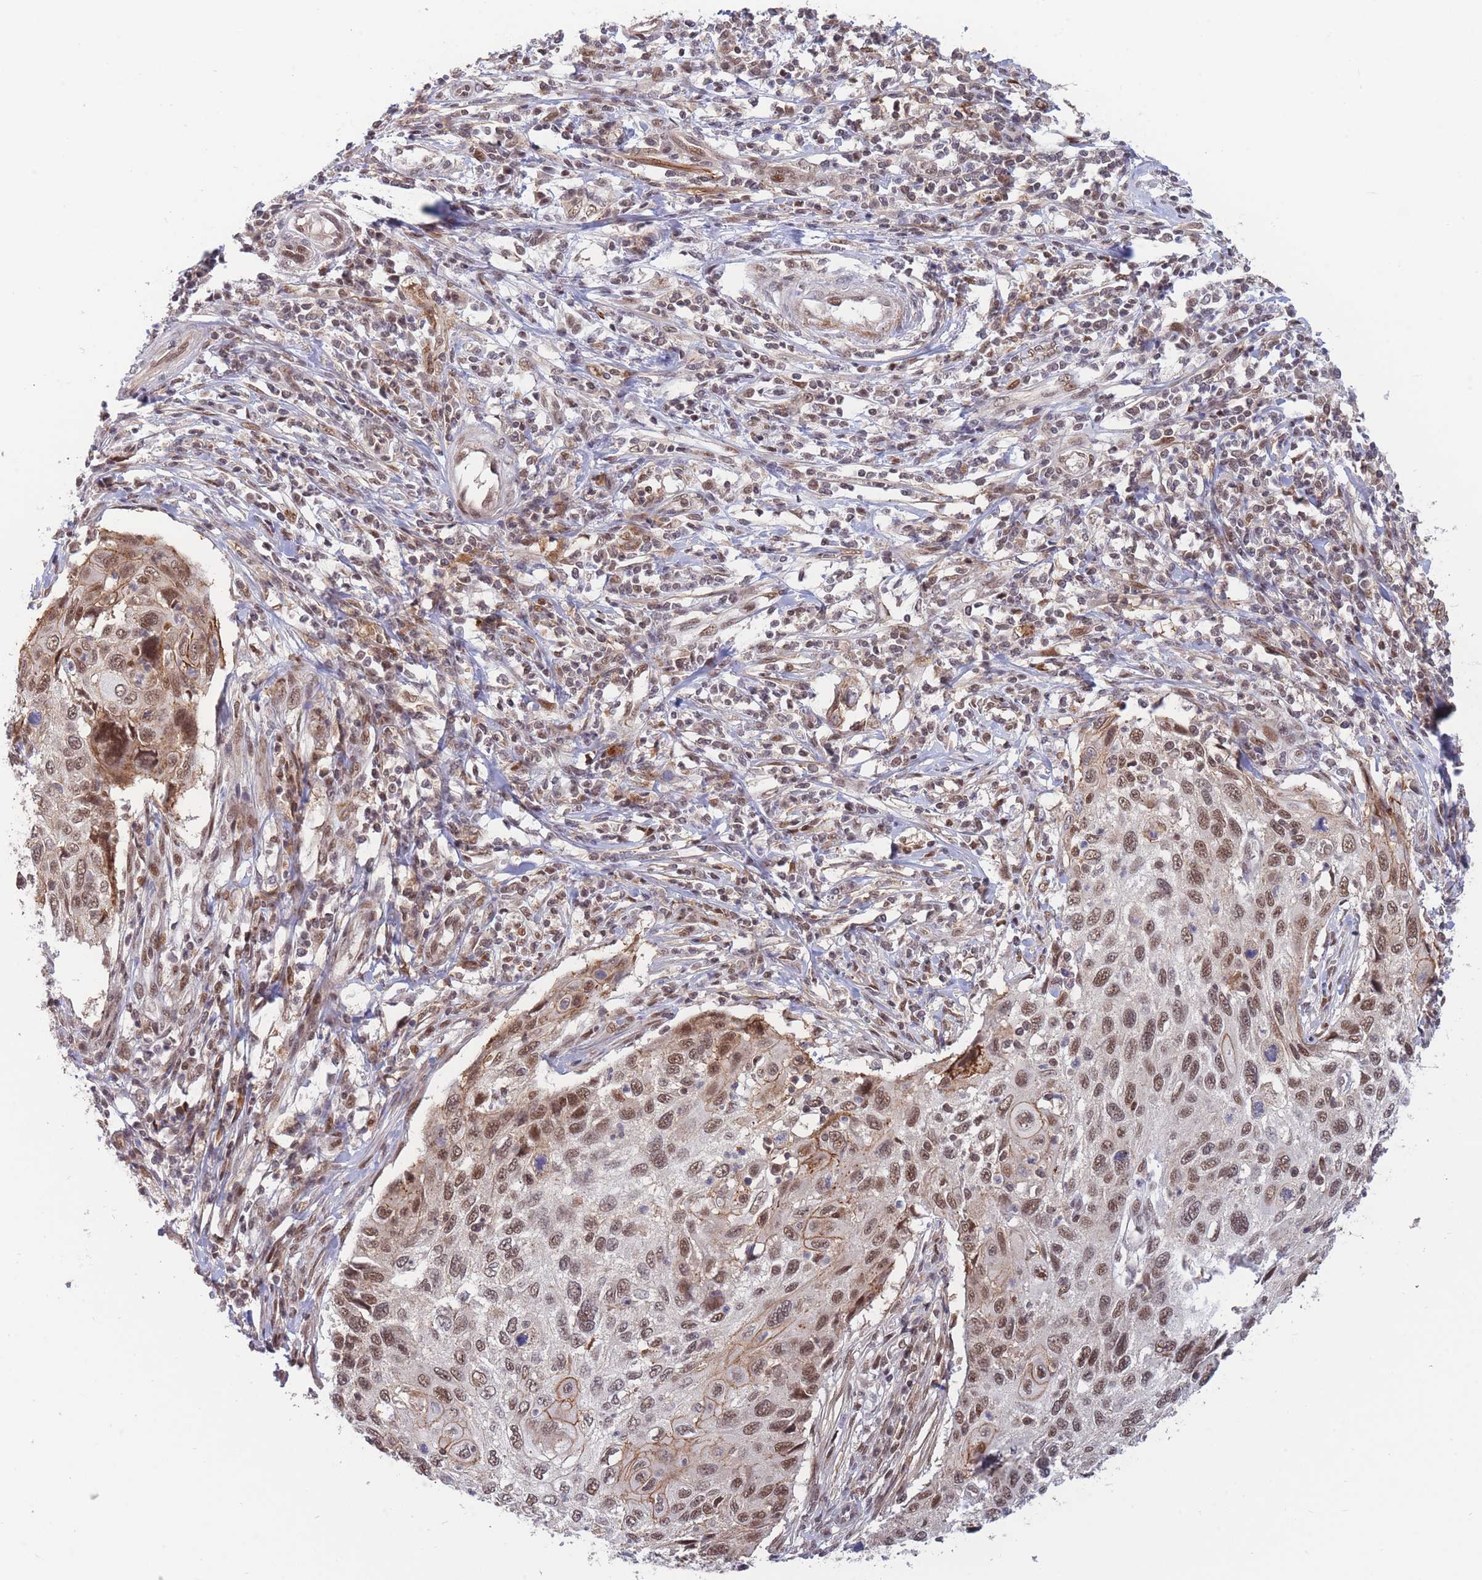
{"staining": {"intensity": "moderate", "quantity": ">75%", "location": "cytoplasmic/membranous,nuclear"}, "tissue": "cervical cancer", "cell_type": "Tumor cells", "image_type": "cancer", "snomed": [{"axis": "morphology", "description": "Squamous cell carcinoma, NOS"}, {"axis": "topography", "description": "Cervix"}], "caption": "DAB (3,3'-diaminobenzidine) immunohistochemical staining of cervical cancer (squamous cell carcinoma) displays moderate cytoplasmic/membranous and nuclear protein positivity in approximately >75% of tumor cells.", "gene": "BOD1L1", "patient": {"sex": "female", "age": 70}}